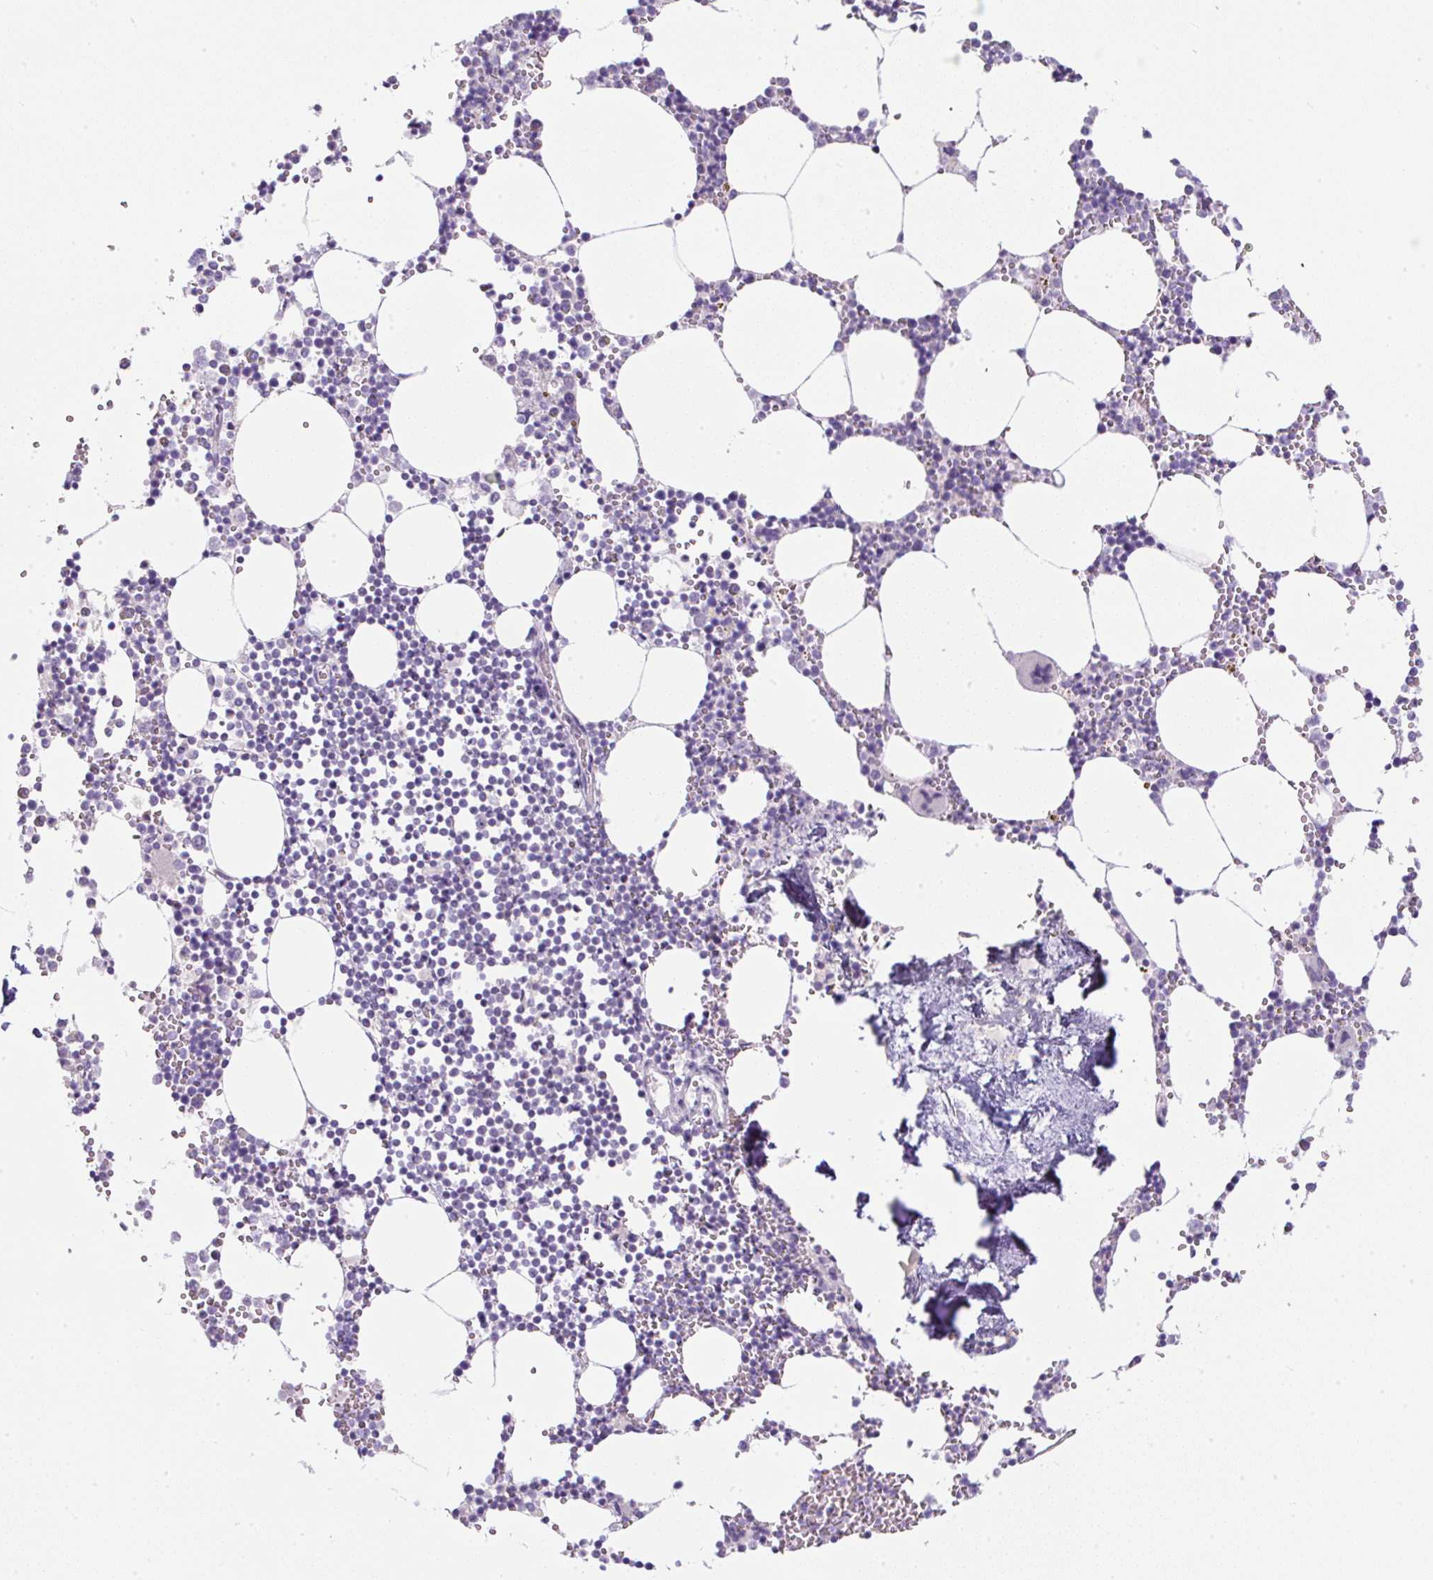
{"staining": {"intensity": "negative", "quantity": "none", "location": "none"}, "tissue": "bone marrow", "cell_type": "Hematopoietic cells", "image_type": "normal", "snomed": [{"axis": "morphology", "description": "Normal tissue, NOS"}, {"axis": "topography", "description": "Bone marrow"}], "caption": "This is a photomicrograph of IHC staining of unremarkable bone marrow, which shows no expression in hematopoietic cells. Brightfield microscopy of immunohistochemistry (IHC) stained with DAB (brown) and hematoxylin (blue), captured at high magnification.", "gene": "FGFBP3", "patient": {"sex": "male", "age": 54}}